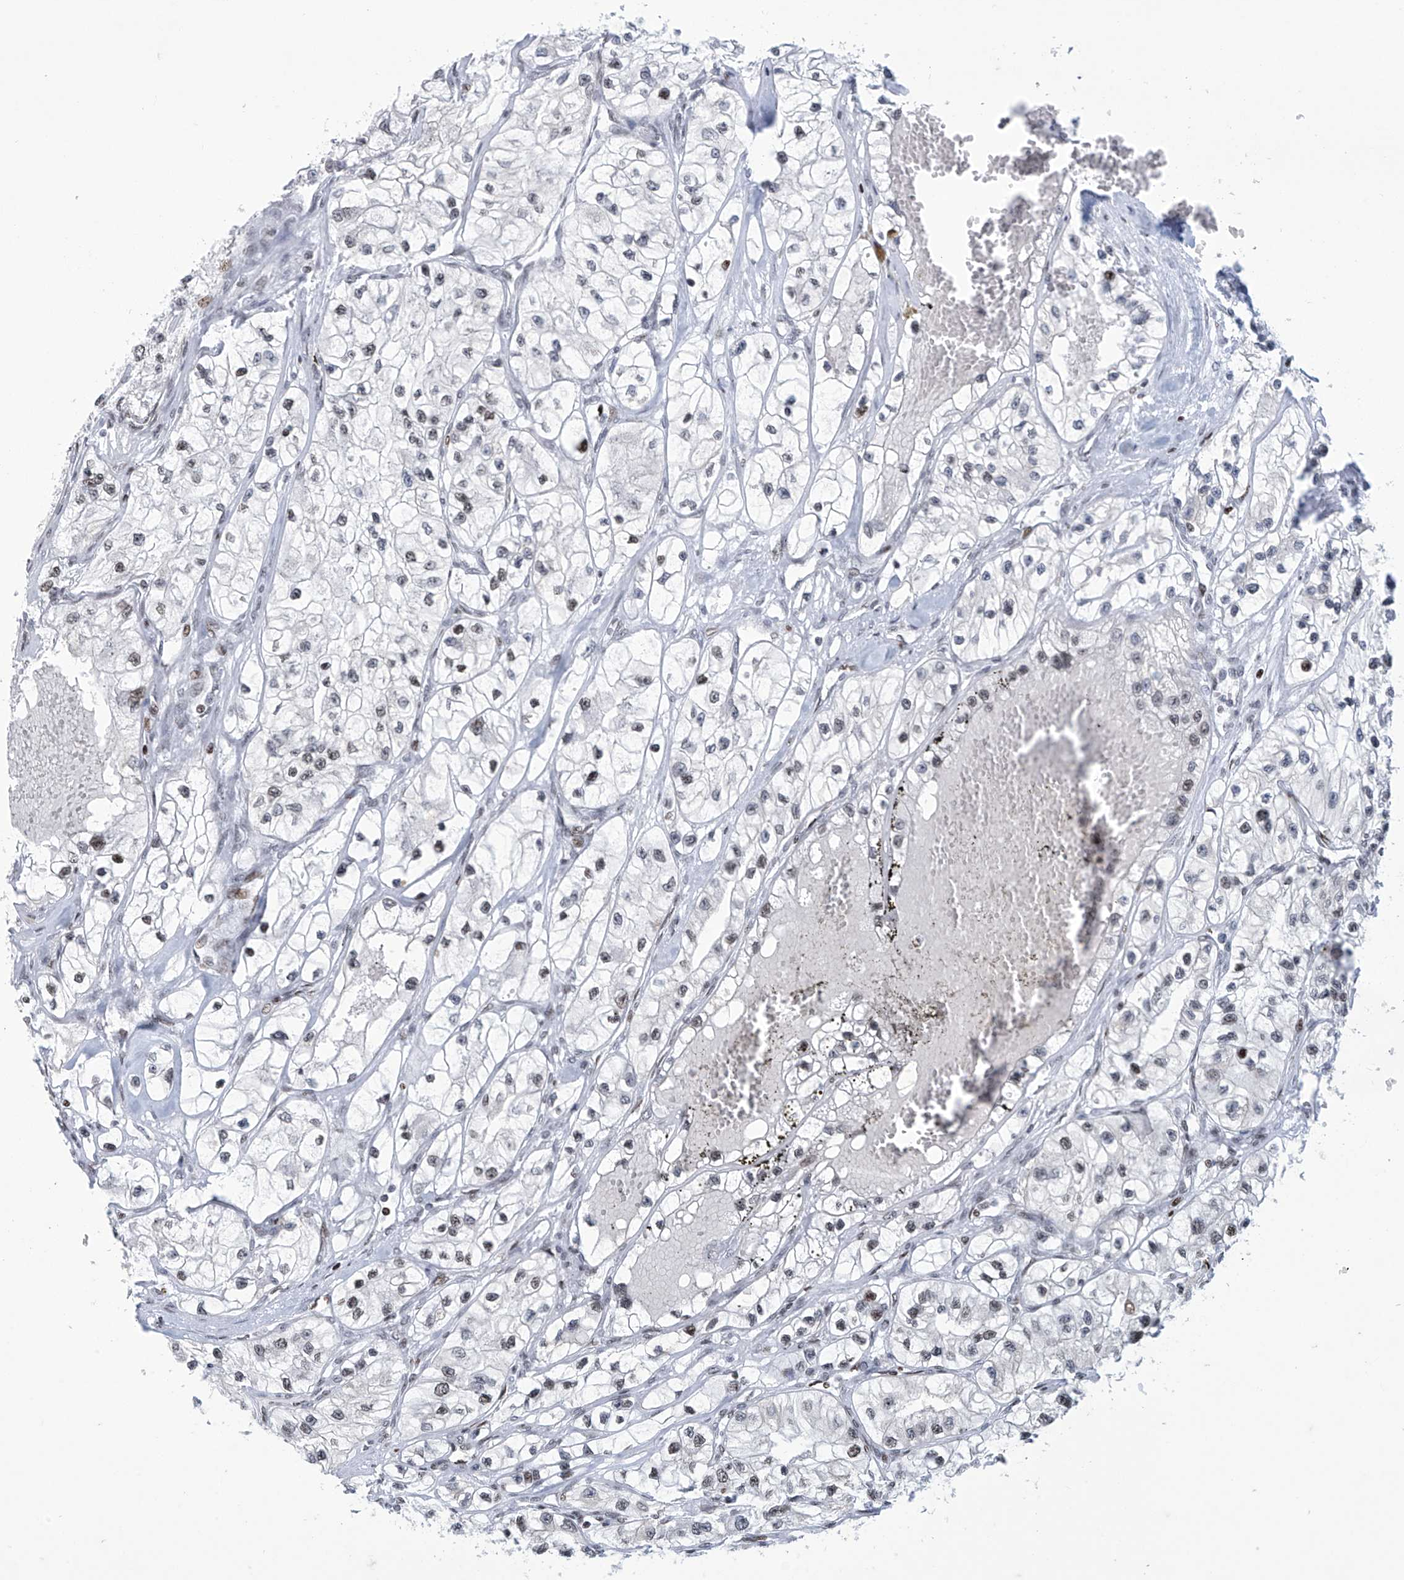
{"staining": {"intensity": "weak", "quantity": "25%-75%", "location": "nuclear"}, "tissue": "renal cancer", "cell_type": "Tumor cells", "image_type": "cancer", "snomed": [{"axis": "morphology", "description": "Adenocarcinoma, NOS"}, {"axis": "topography", "description": "Kidney"}], "caption": "Weak nuclear protein staining is seen in about 25%-75% of tumor cells in renal cancer (adenocarcinoma).", "gene": "RFX7", "patient": {"sex": "female", "age": 57}}